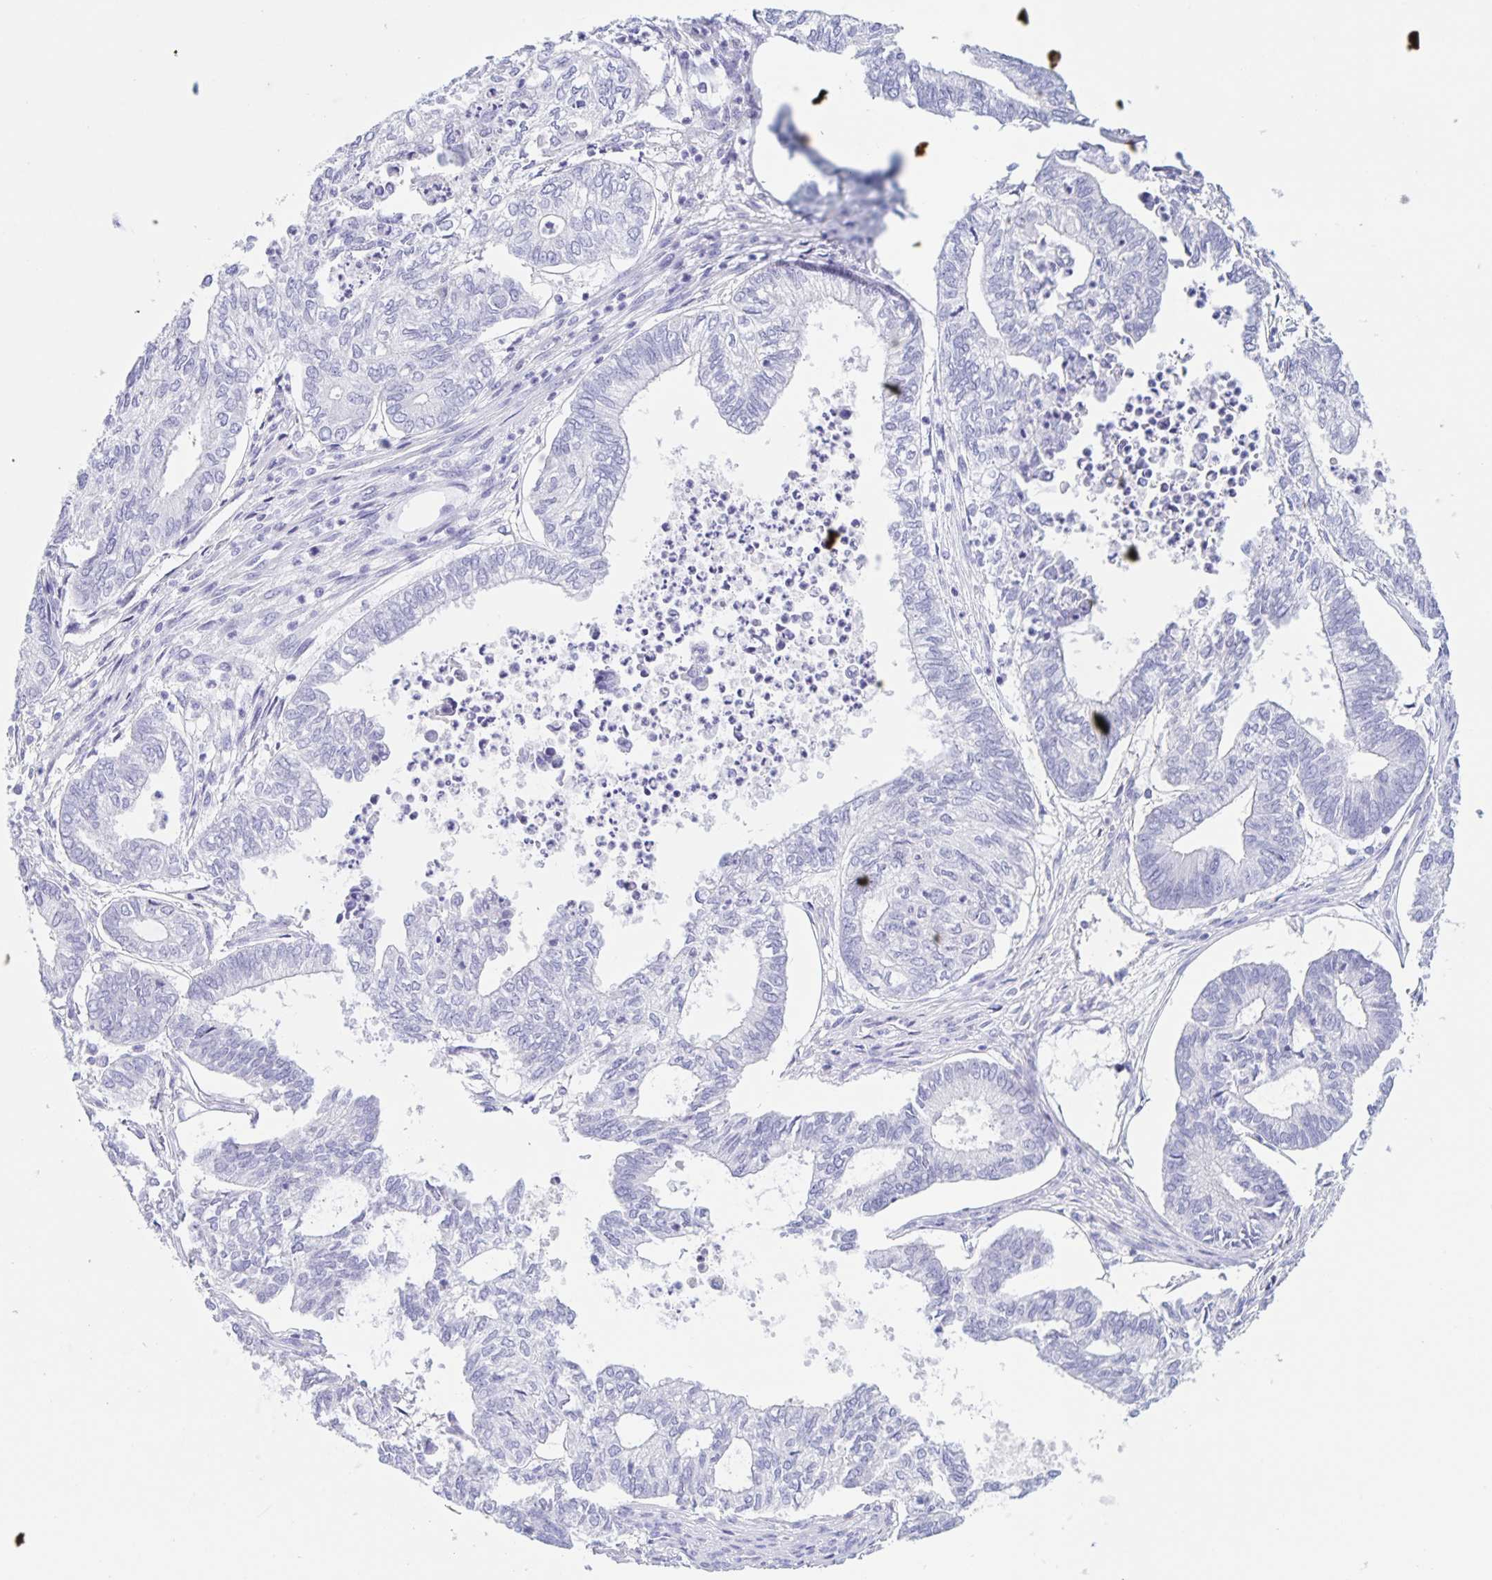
{"staining": {"intensity": "negative", "quantity": "none", "location": "none"}, "tissue": "ovarian cancer", "cell_type": "Tumor cells", "image_type": "cancer", "snomed": [{"axis": "morphology", "description": "Carcinoma, endometroid"}, {"axis": "topography", "description": "Ovary"}], "caption": "An image of human ovarian endometroid carcinoma is negative for staining in tumor cells.", "gene": "DMBT1", "patient": {"sex": "female", "age": 64}}